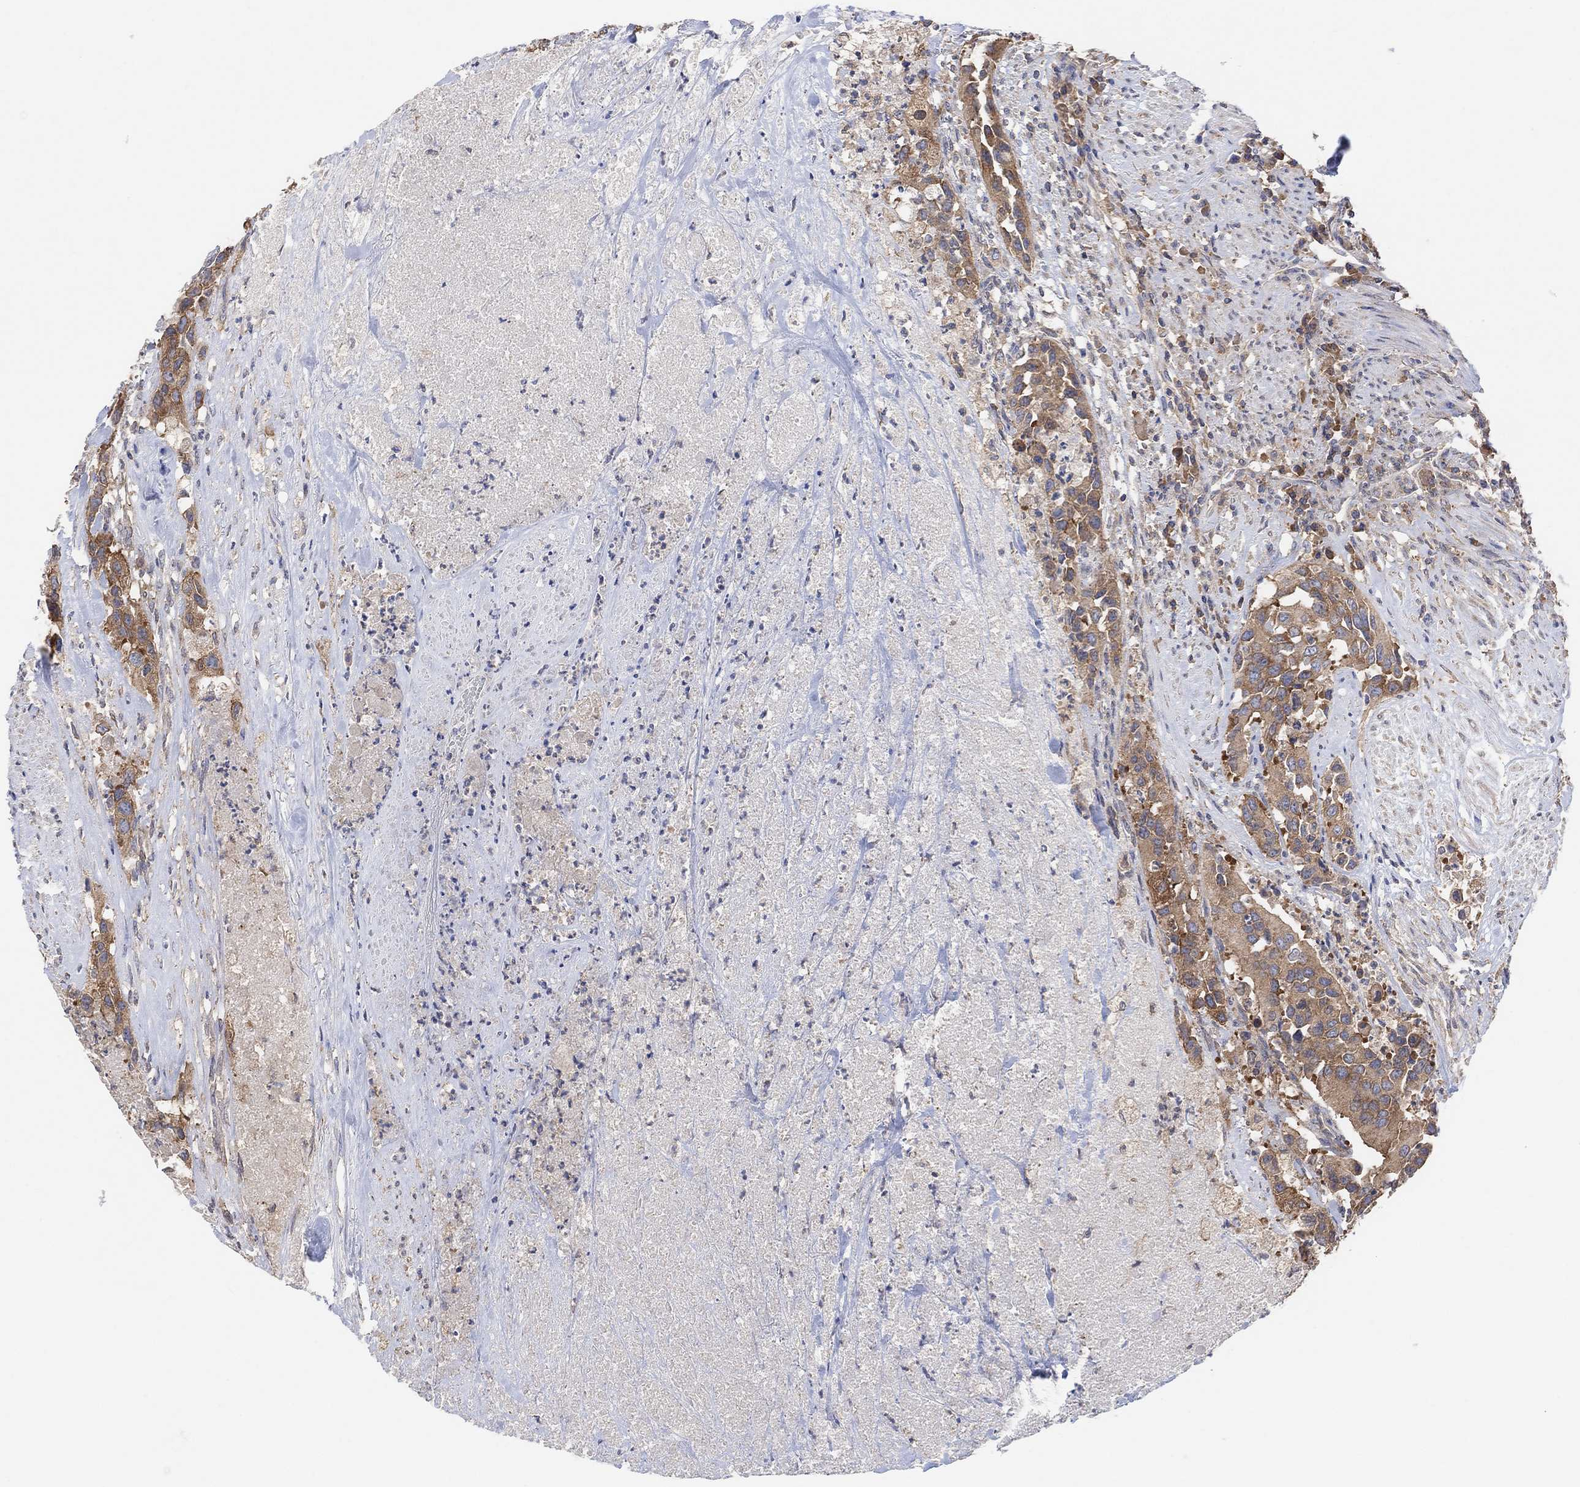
{"staining": {"intensity": "moderate", "quantity": ">75%", "location": "cytoplasmic/membranous"}, "tissue": "urothelial cancer", "cell_type": "Tumor cells", "image_type": "cancer", "snomed": [{"axis": "morphology", "description": "Urothelial carcinoma, High grade"}, {"axis": "topography", "description": "Urinary bladder"}], "caption": "Urothelial carcinoma (high-grade) stained with a protein marker displays moderate staining in tumor cells.", "gene": "BLOC1S3", "patient": {"sex": "female", "age": 73}}